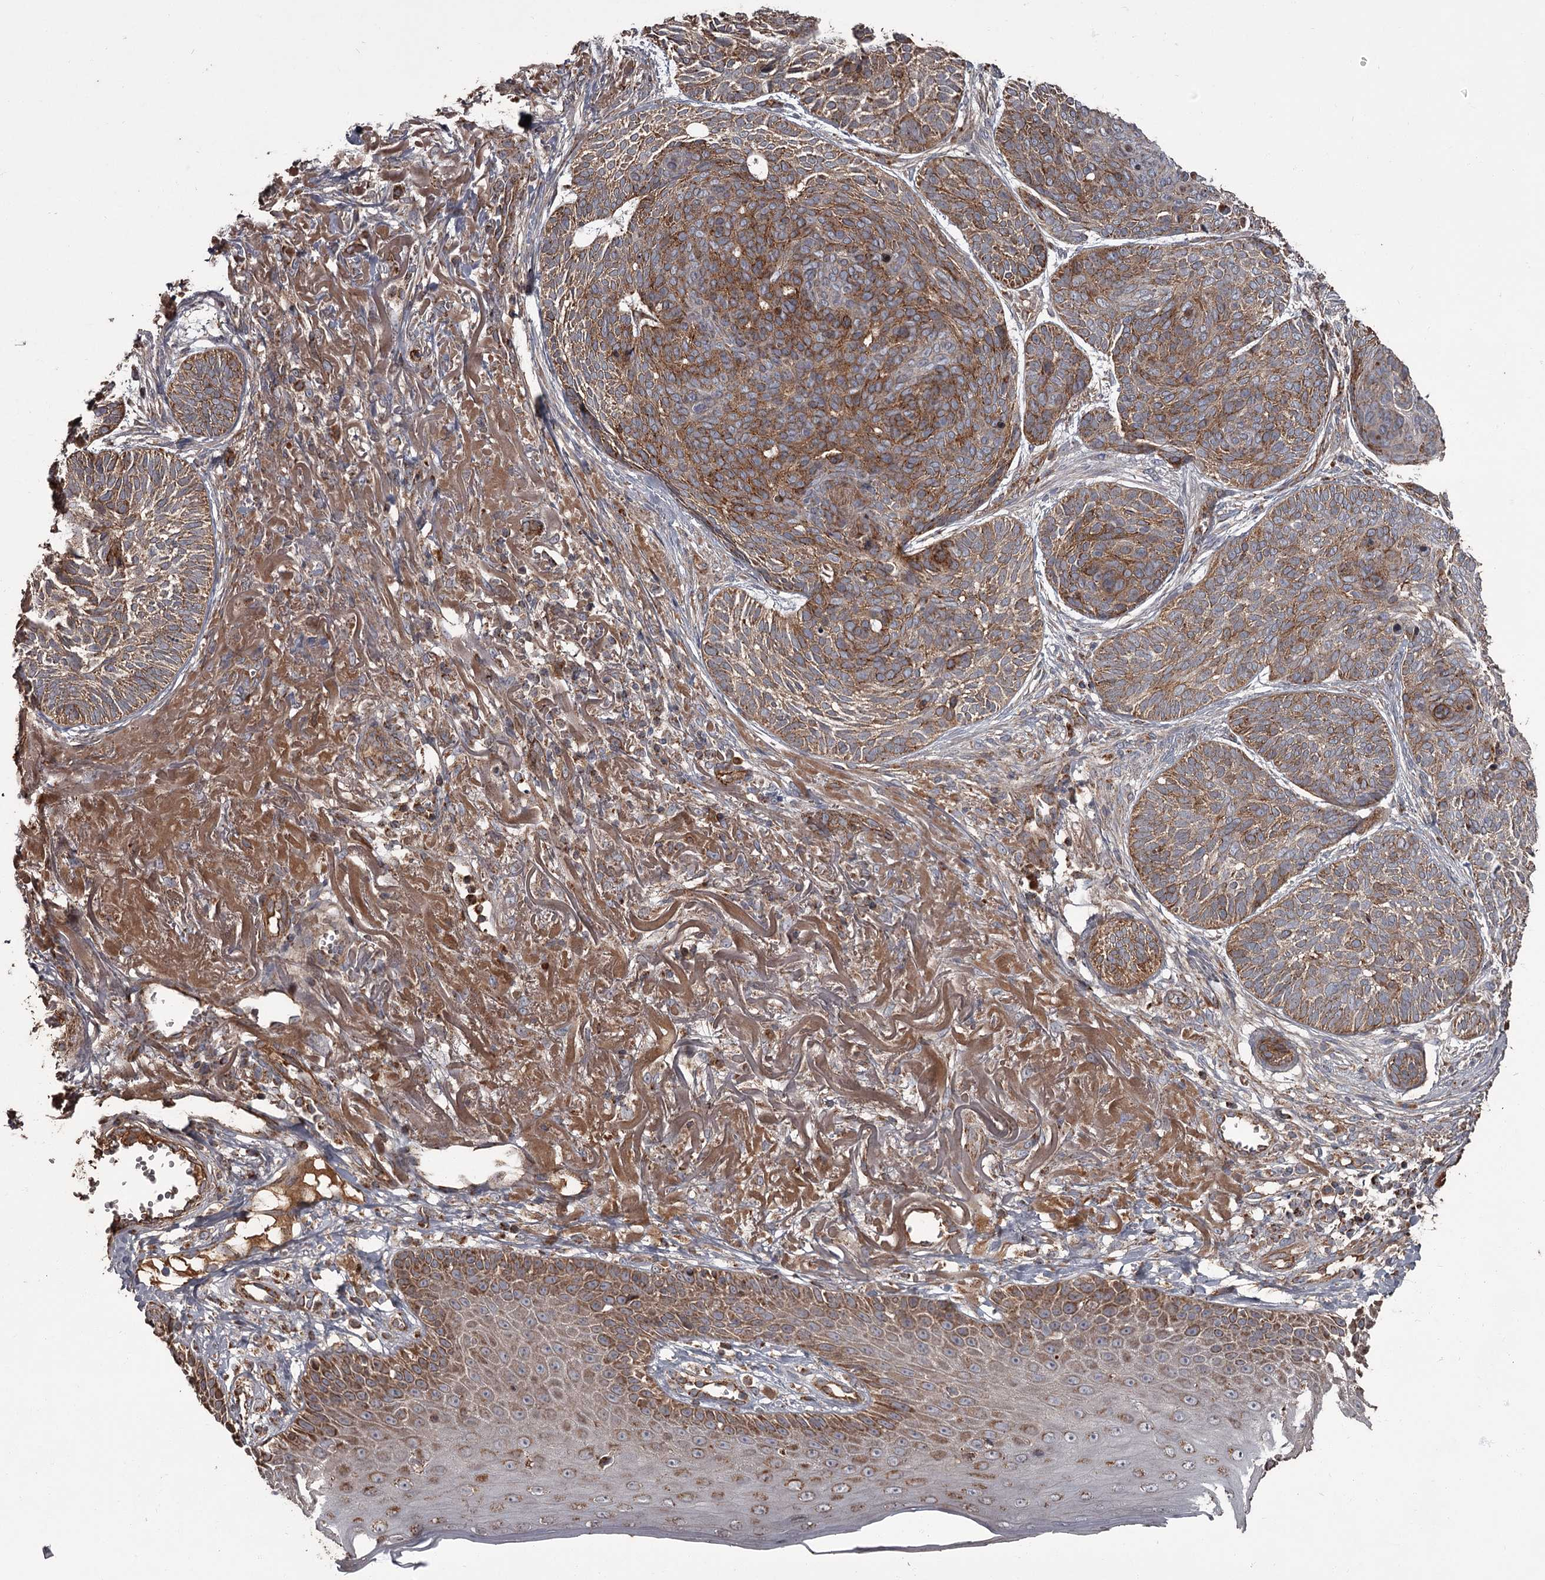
{"staining": {"intensity": "strong", "quantity": "25%-75%", "location": "cytoplasmic/membranous"}, "tissue": "skin cancer", "cell_type": "Tumor cells", "image_type": "cancer", "snomed": [{"axis": "morphology", "description": "Normal tissue, NOS"}, {"axis": "morphology", "description": "Basal cell carcinoma"}, {"axis": "topography", "description": "Skin"}], "caption": "Skin cancer stained for a protein reveals strong cytoplasmic/membranous positivity in tumor cells. Immunohistochemistry stains the protein of interest in brown and the nuclei are stained blue.", "gene": "THAP9", "patient": {"sex": "male", "age": 66}}